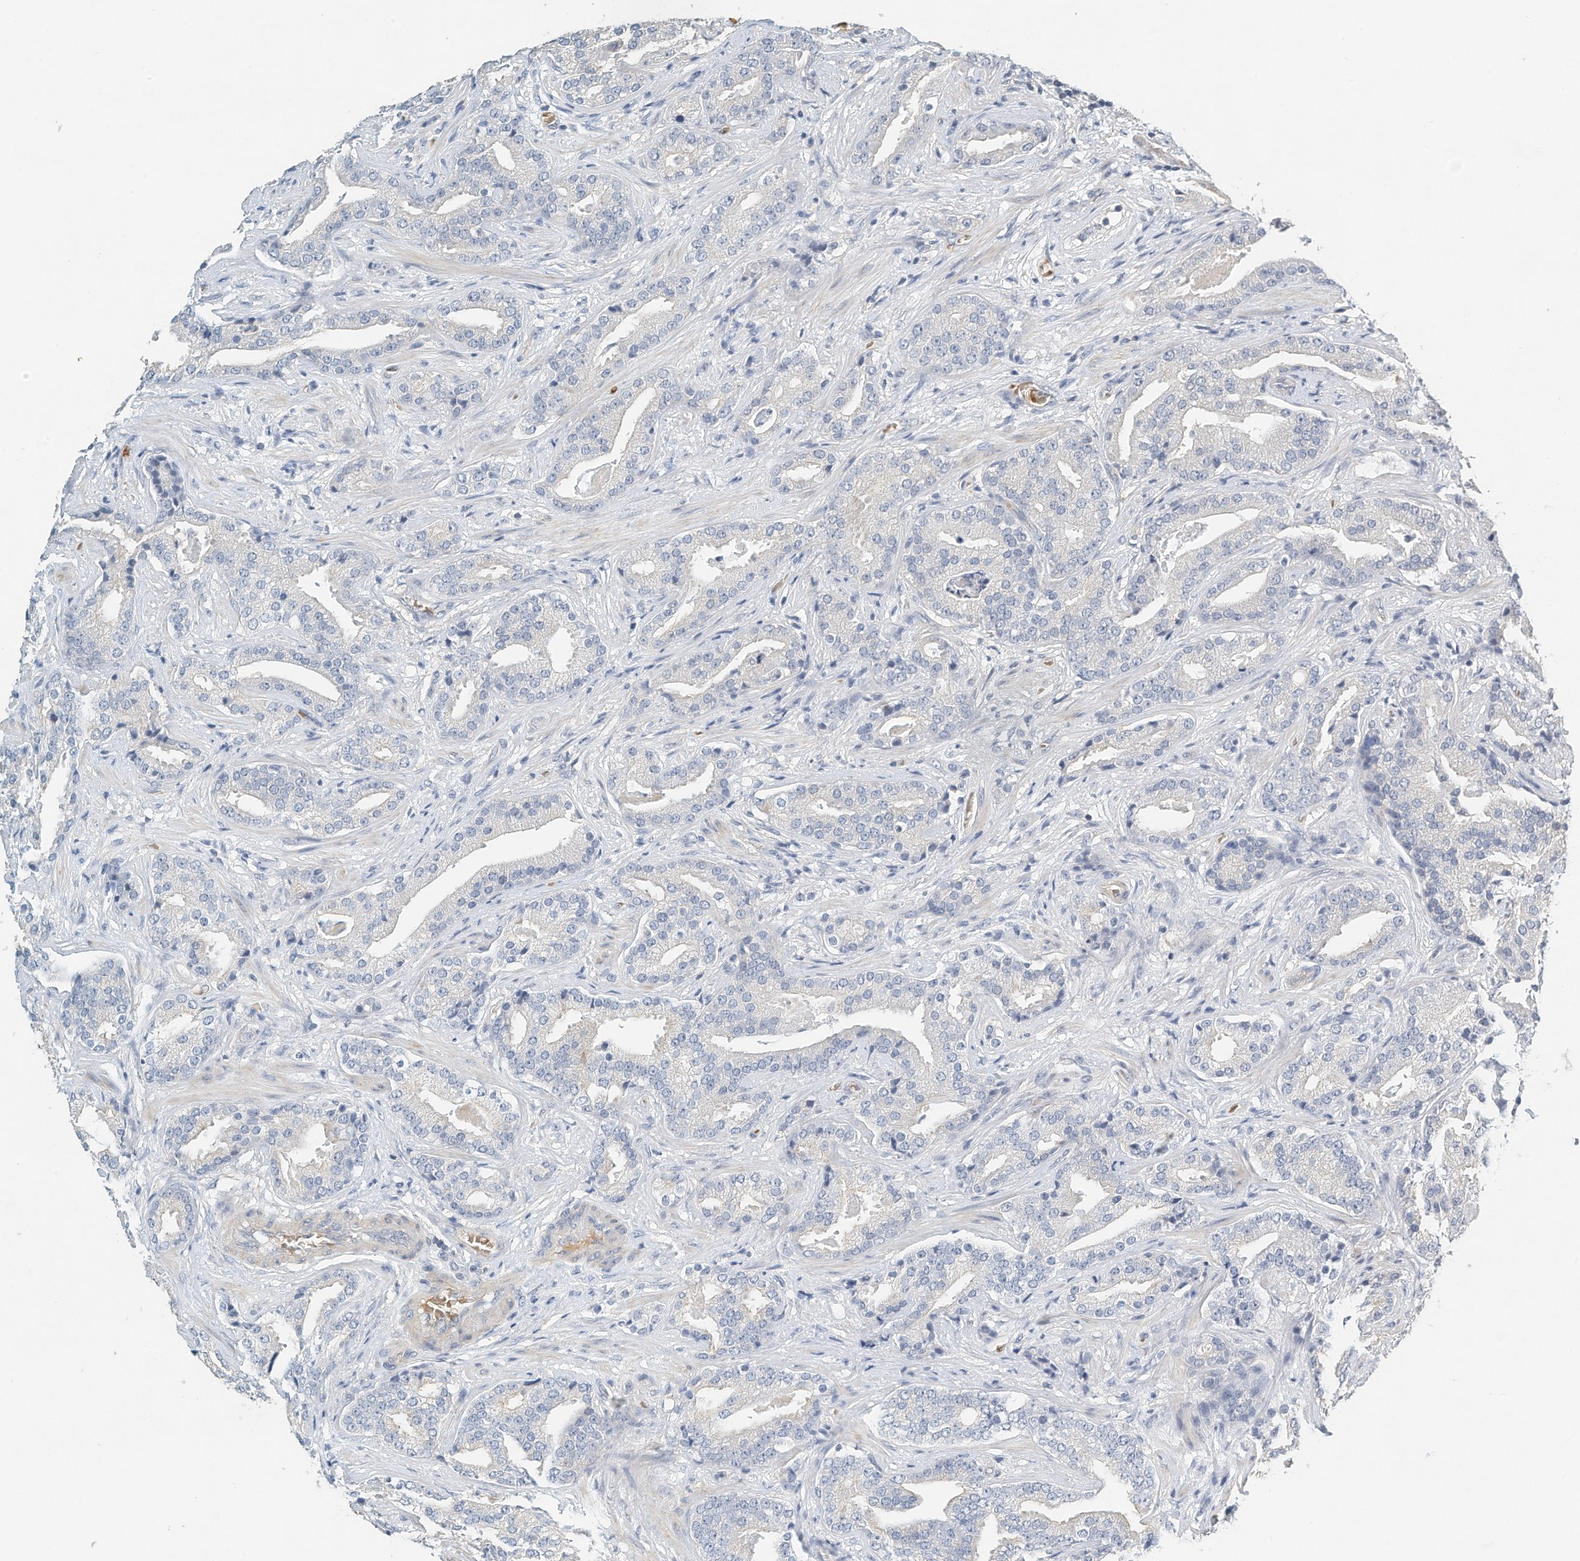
{"staining": {"intensity": "negative", "quantity": "none", "location": "none"}, "tissue": "prostate cancer", "cell_type": "Tumor cells", "image_type": "cancer", "snomed": [{"axis": "morphology", "description": "Adenocarcinoma, Low grade"}, {"axis": "topography", "description": "Prostate"}], "caption": "A histopathology image of human prostate cancer (adenocarcinoma (low-grade)) is negative for staining in tumor cells.", "gene": "RCAN3", "patient": {"sex": "male", "age": 67}}